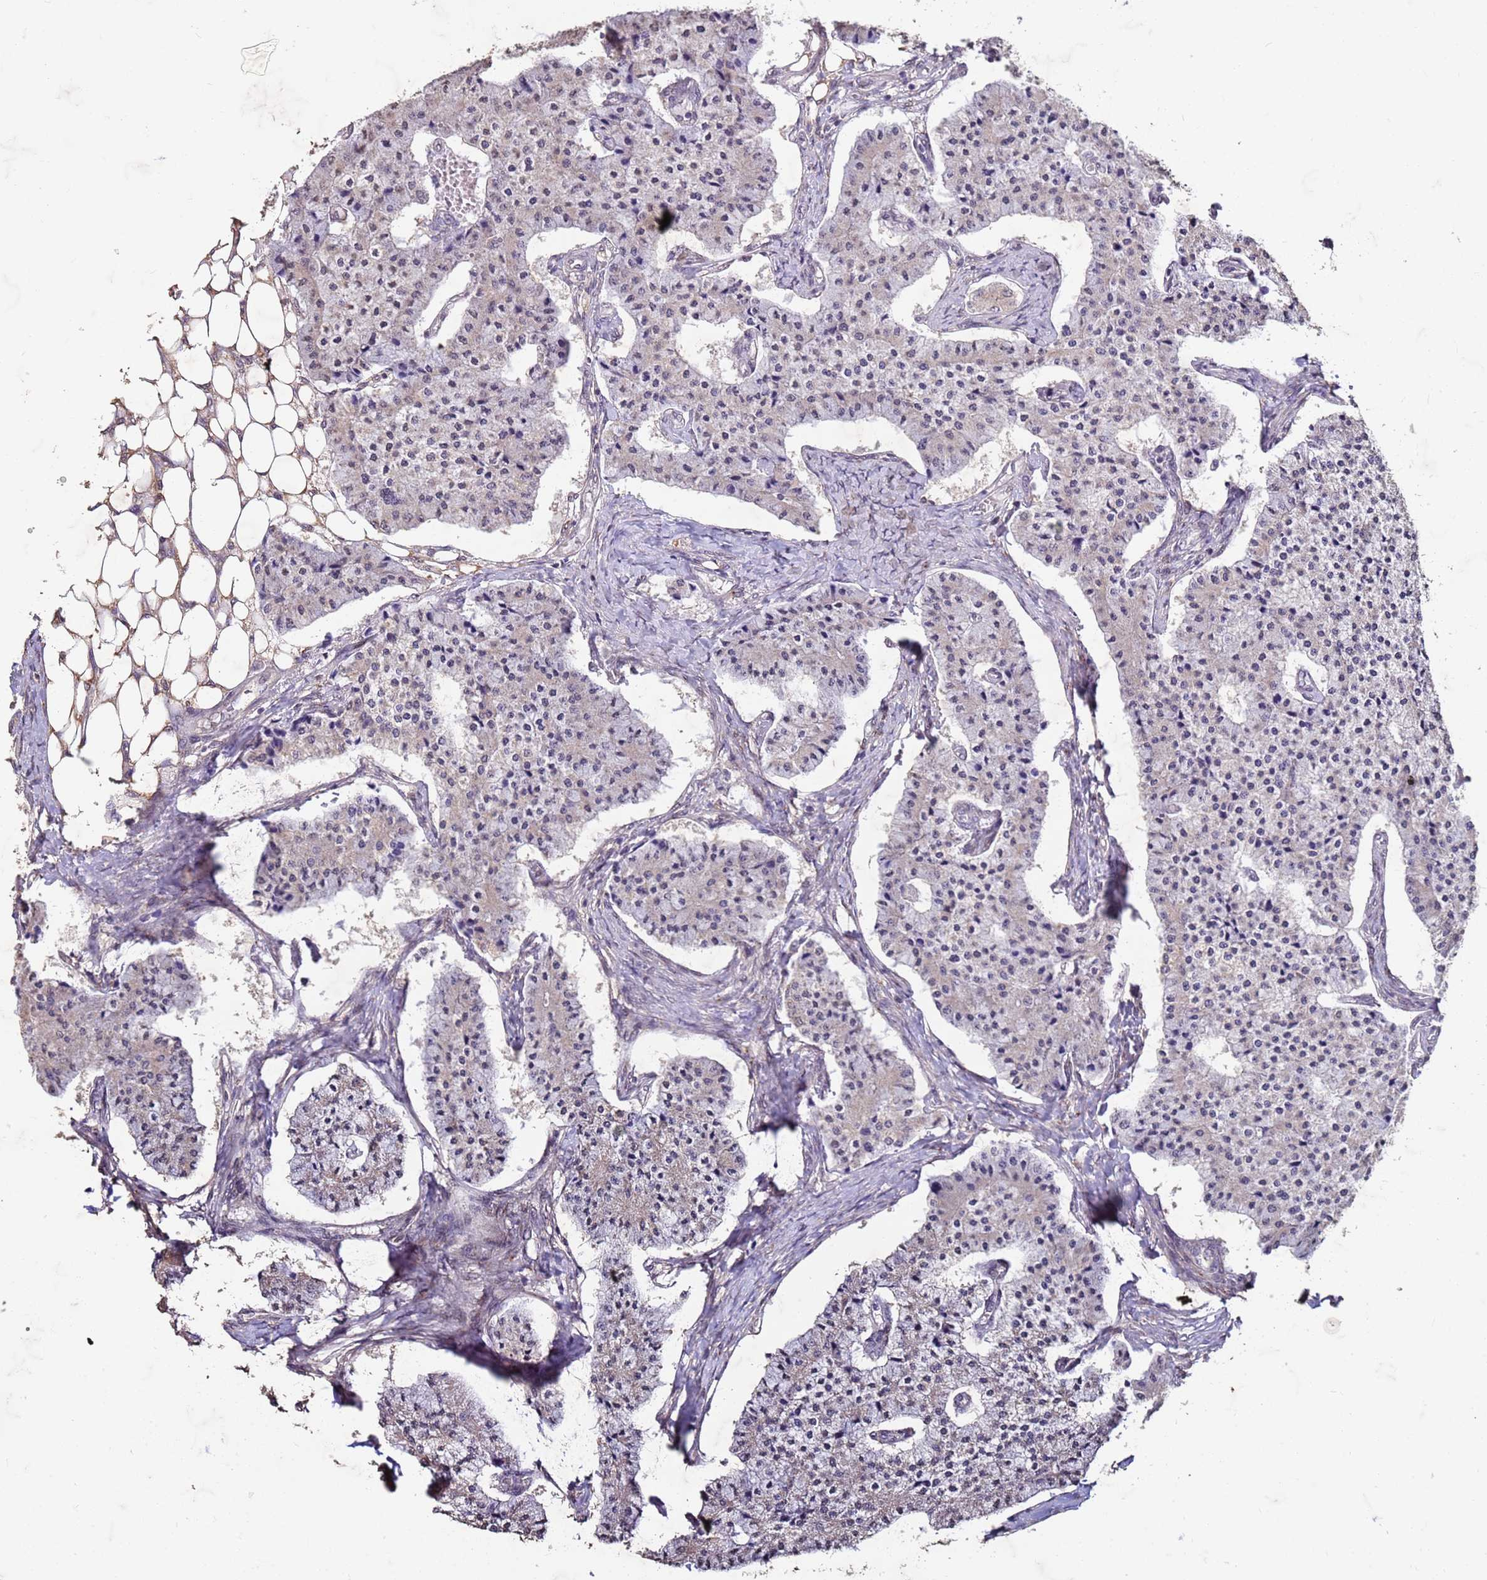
{"staining": {"intensity": "negative", "quantity": "none", "location": "none"}, "tissue": "carcinoid", "cell_type": "Tumor cells", "image_type": "cancer", "snomed": [{"axis": "morphology", "description": "Carcinoid, malignant, NOS"}, {"axis": "topography", "description": "Colon"}], "caption": "This image is of carcinoid stained with immunohistochemistry (IHC) to label a protein in brown with the nuclei are counter-stained blue. There is no staining in tumor cells.", "gene": "SLC25A15", "patient": {"sex": "female", "age": 52}}